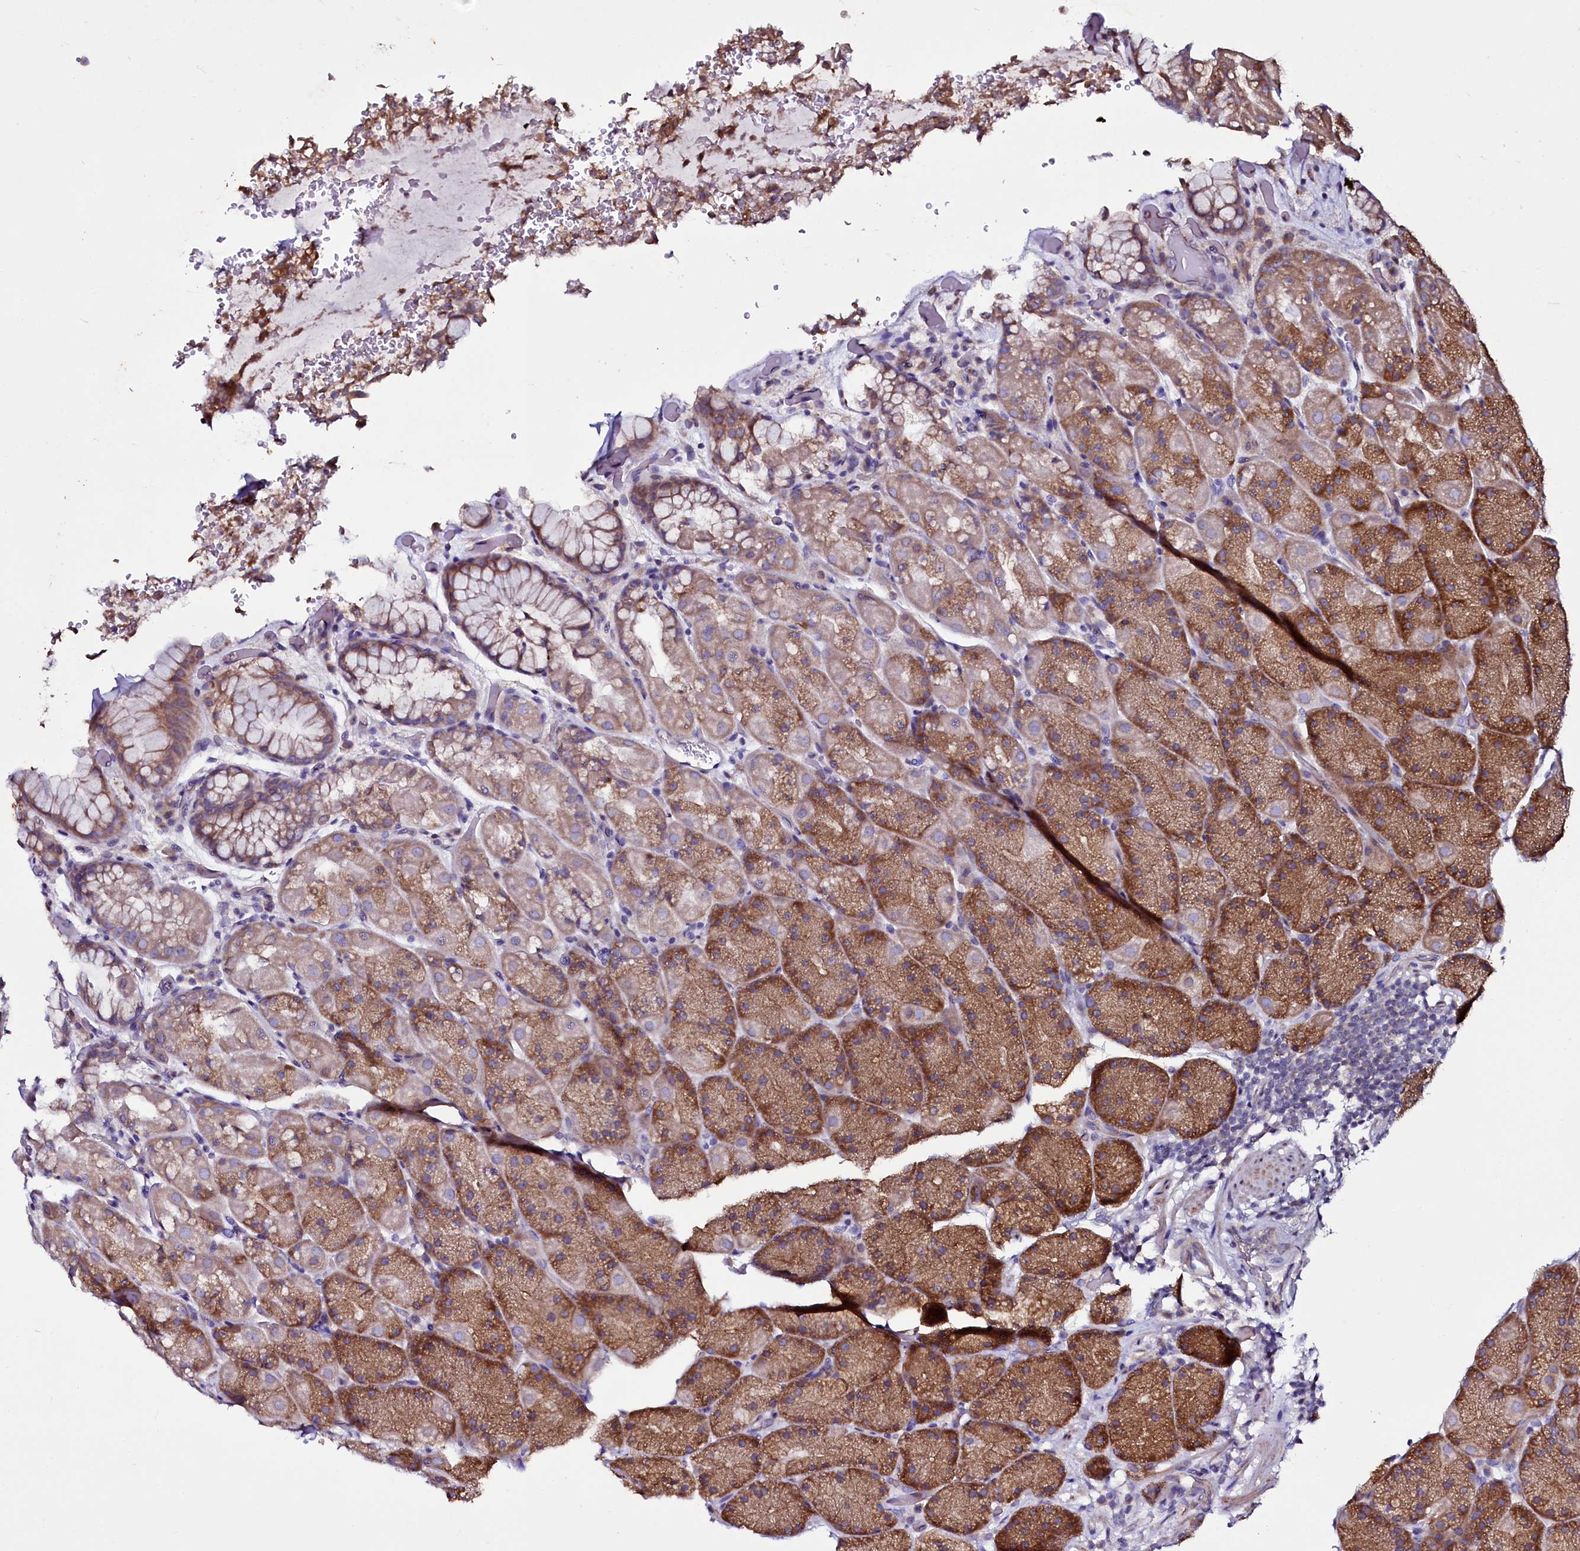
{"staining": {"intensity": "moderate", "quantity": ">75%", "location": "cytoplasmic/membranous"}, "tissue": "stomach", "cell_type": "Glandular cells", "image_type": "normal", "snomed": [{"axis": "morphology", "description": "Normal tissue, NOS"}, {"axis": "topography", "description": "Stomach, upper"}, {"axis": "topography", "description": "Stomach, lower"}], "caption": "Immunohistochemistry micrograph of benign stomach stained for a protein (brown), which shows medium levels of moderate cytoplasmic/membranous positivity in about >75% of glandular cells.", "gene": "SELENOT", "patient": {"sex": "male", "age": 67}}